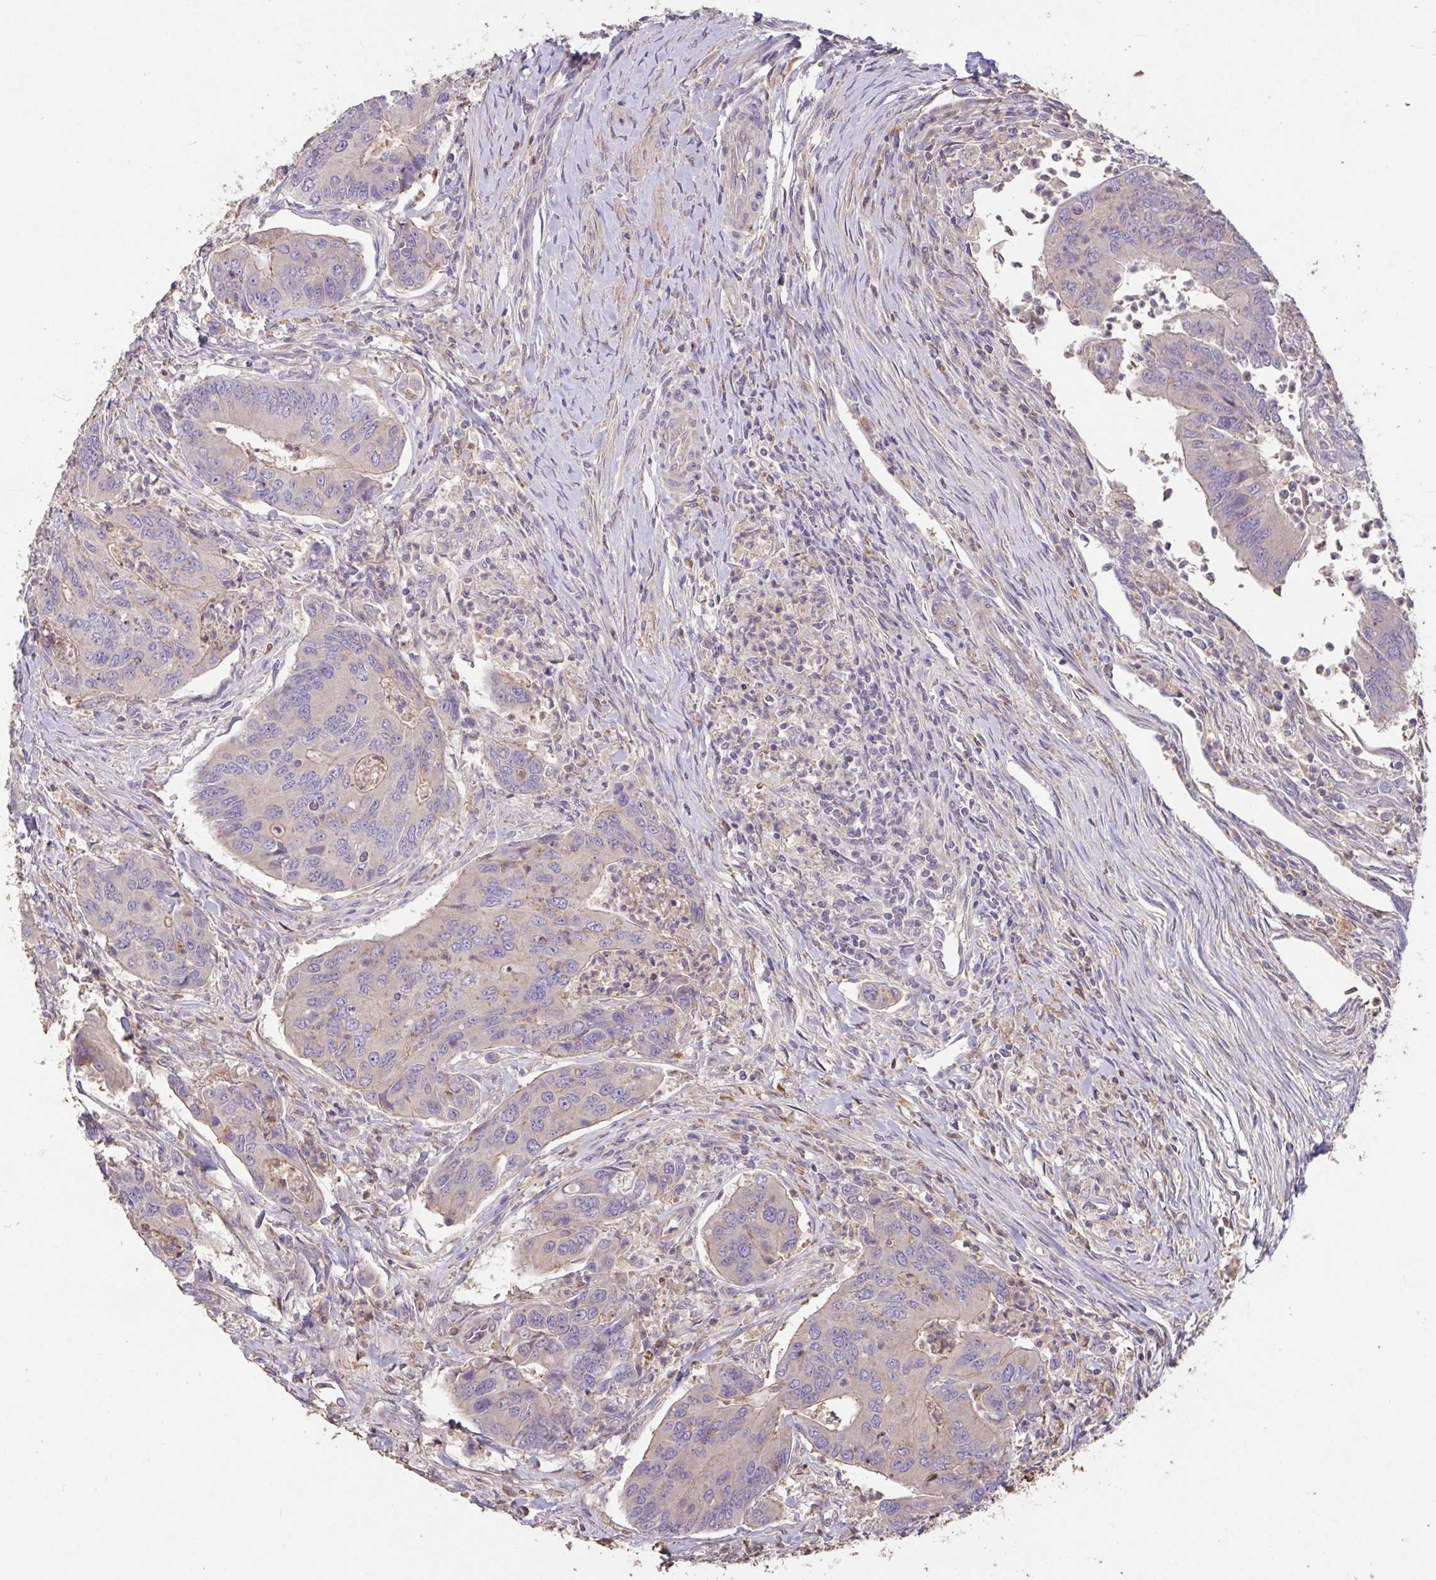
{"staining": {"intensity": "negative", "quantity": "none", "location": "none"}, "tissue": "colorectal cancer", "cell_type": "Tumor cells", "image_type": "cancer", "snomed": [{"axis": "morphology", "description": "Adenocarcinoma, NOS"}, {"axis": "topography", "description": "Colon"}], "caption": "This histopathology image is of adenocarcinoma (colorectal) stained with IHC to label a protein in brown with the nuclei are counter-stained blue. There is no positivity in tumor cells.", "gene": "FCER1A", "patient": {"sex": "female", "age": 67}}